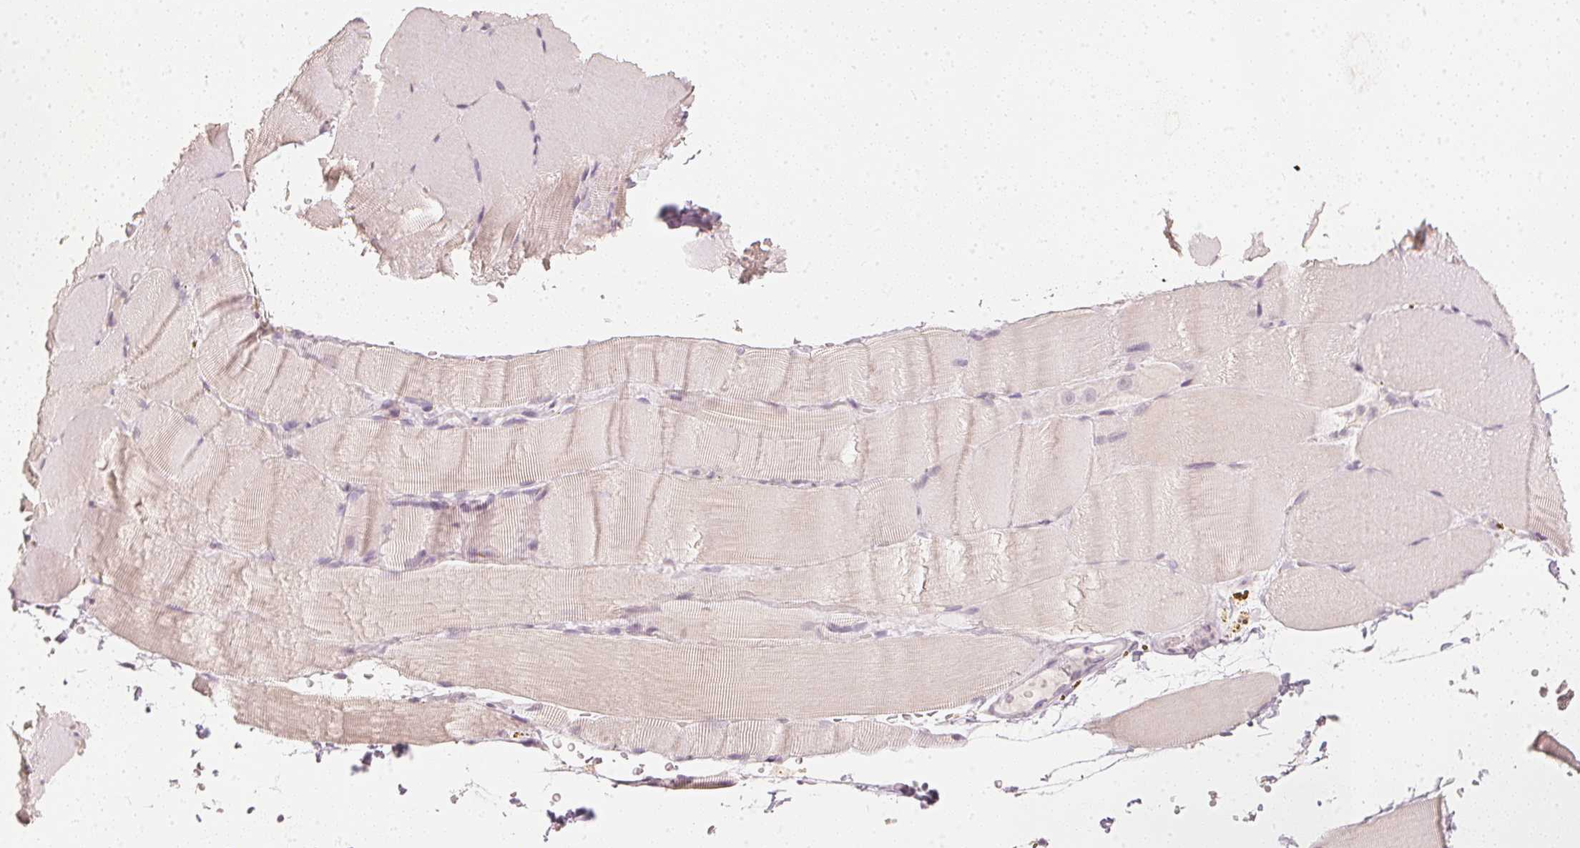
{"staining": {"intensity": "negative", "quantity": "none", "location": "none"}, "tissue": "skeletal muscle", "cell_type": "Myocytes", "image_type": "normal", "snomed": [{"axis": "morphology", "description": "Normal tissue, NOS"}, {"axis": "topography", "description": "Skeletal muscle"}], "caption": "Human skeletal muscle stained for a protein using immunohistochemistry demonstrates no expression in myocytes.", "gene": "CALB1", "patient": {"sex": "female", "age": 37}}